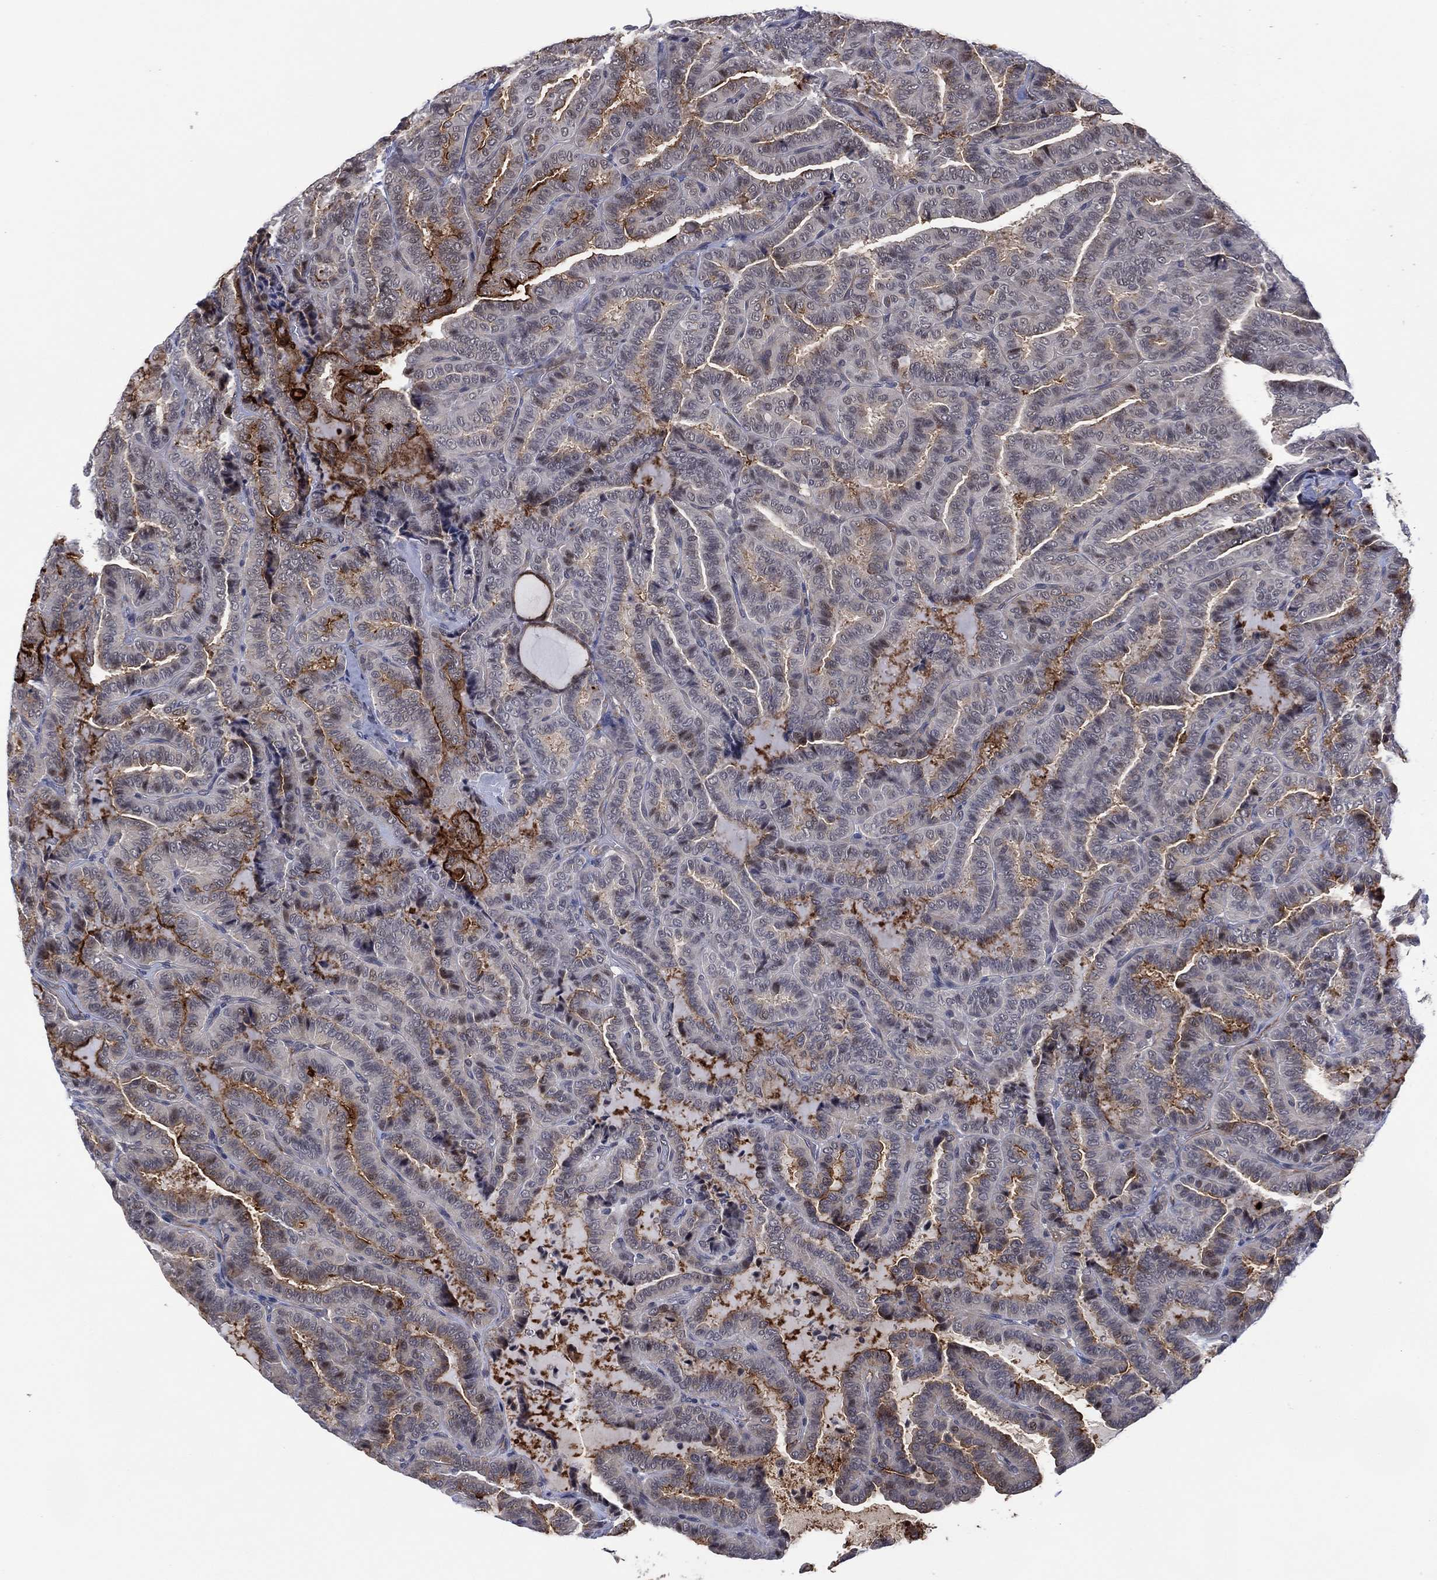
{"staining": {"intensity": "moderate", "quantity": "25%-75%", "location": "cytoplasmic/membranous"}, "tissue": "thyroid cancer", "cell_type": "Tumor cells", "image_type": "cancer", "snomed": [{"axis": "morphology", "description": "Papillary adenocarcinoma, NOS"}, {"axis": "topography", "description": "Thyroid gland"}], "caption": "A histopathology image showing moderate cytoplasmic/membranous expression in about 25%-75% of tumor cells in papillary adenocarcinoma (thyroid), as visualized by brown immunohistochemical staining.", "gene": "DPP4", "patient": {"sex": "female", "age": 39}}